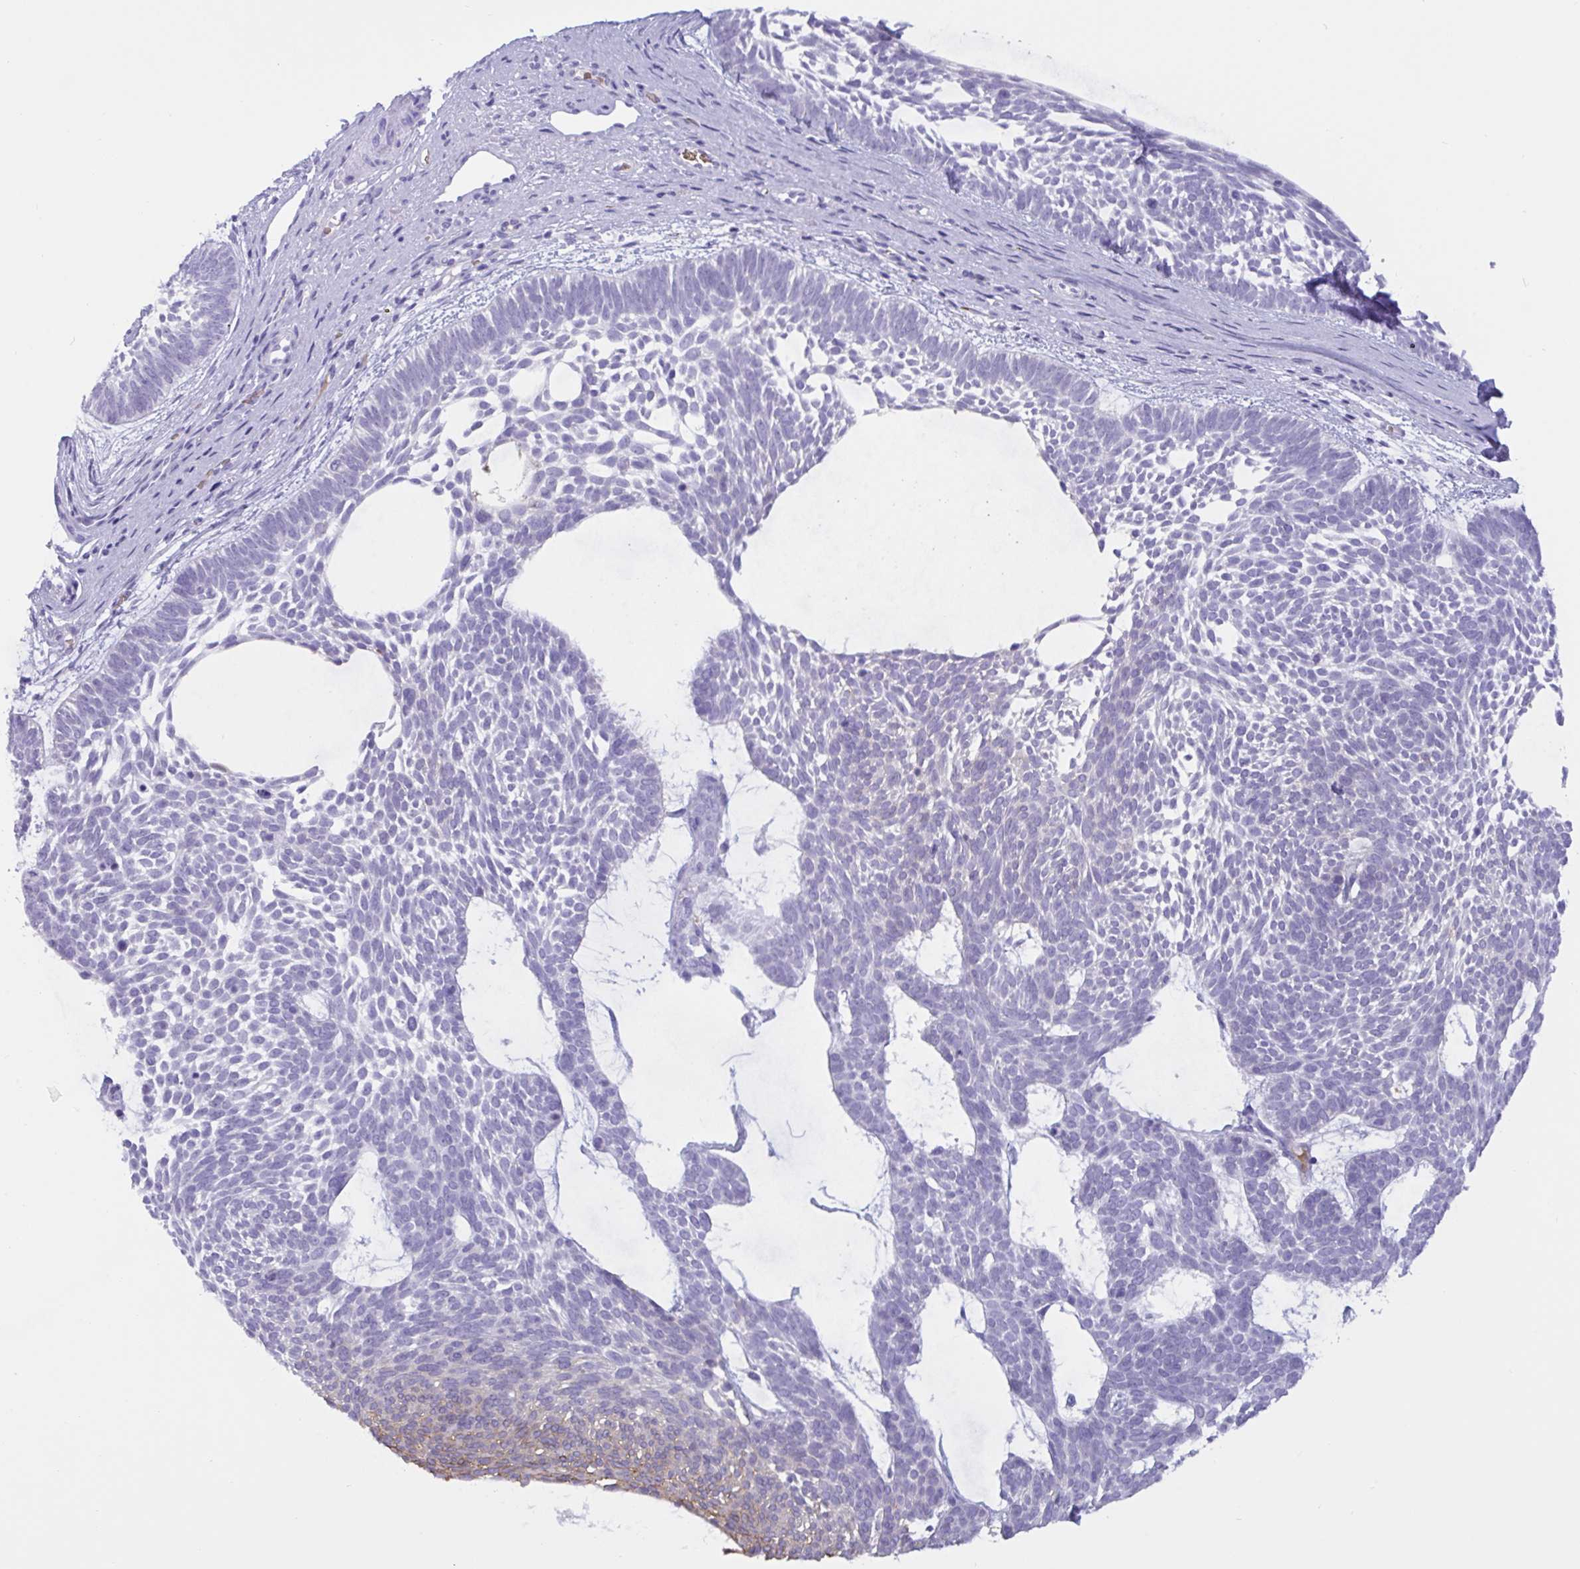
{"staining": {"intensity": "negative", "quantity": "none", "location": "none"}, "tissue": "skin cancer", "cell_type": "Tumor cells", "image_type": "cancer", "snomed": [{"axis": "morphology", "description": "Basal cell carcinoma"}, {"axis": "topography", "description": "Skin"}, {"axis": "topography", "description": "Skin of face"}], "caption": "High magnification brightfield microscopy of skin cancer (basal cell carcinoma) stained with DAB (brown) and counterstained with hematoxylin (blue): tumor cells show no significant staining.", "gene": "SLC2A1", "patient": {"sex": "male", "age": 83}}